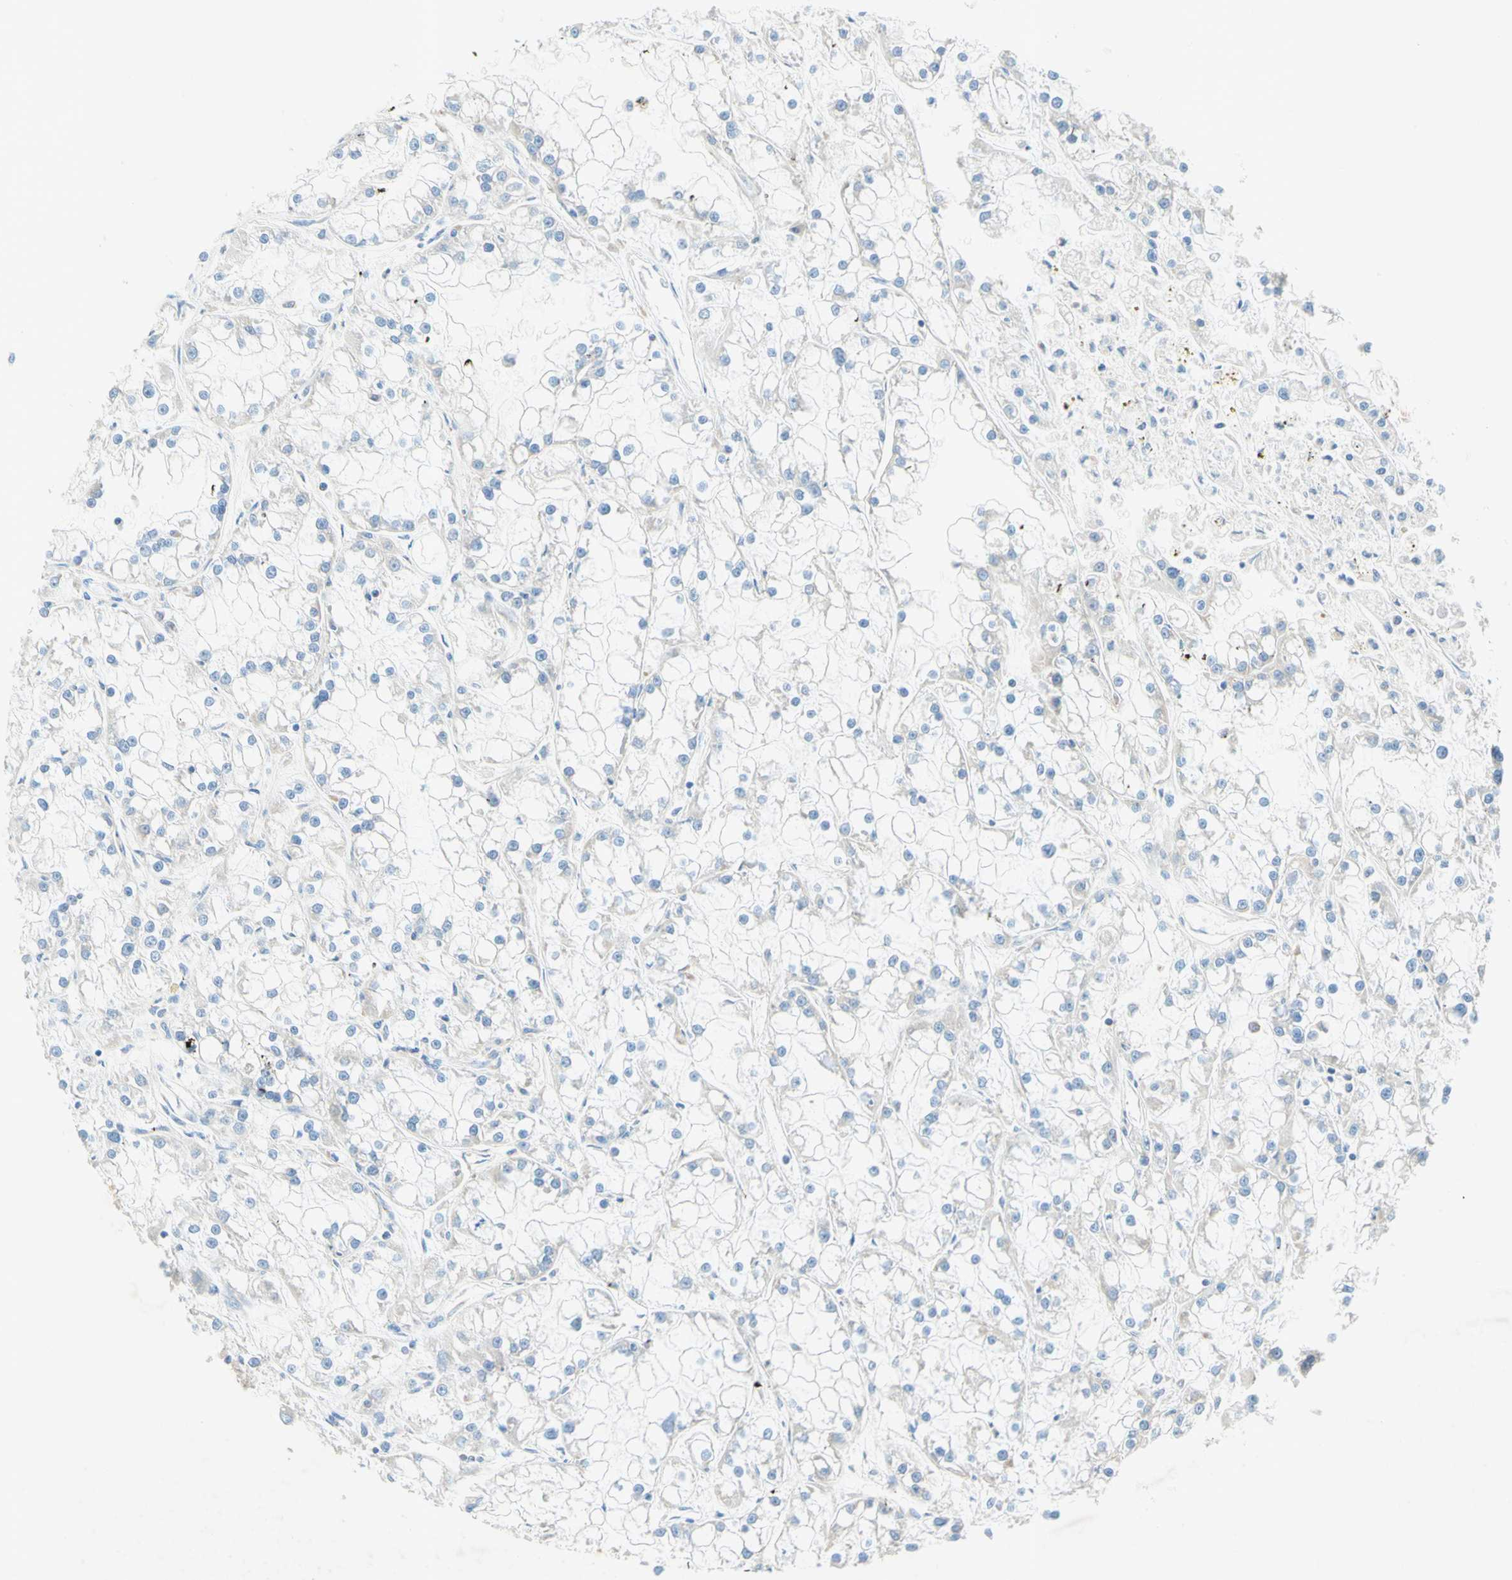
{"staining": {"intensity": "negative", "quantity": "none", "location": "none"}, "tissue": "renal cancer", "cell_type": "Tumor cells", "image_type": "cancer", "snomed": [{"axis": "morphology", "description": "Adenocarcinoma, NOS"}, {"axis": "topography", "description": "Kidney"}], "caption": "Tumor cells show no significant protein expression in renal cancer. (DAB (3,3'-diaminobenzidine) immunohistochemistry (IHC) with hematoxylin counter stain).", "gene": "MFF", "patient": {"sex": "female", "age": 52}}